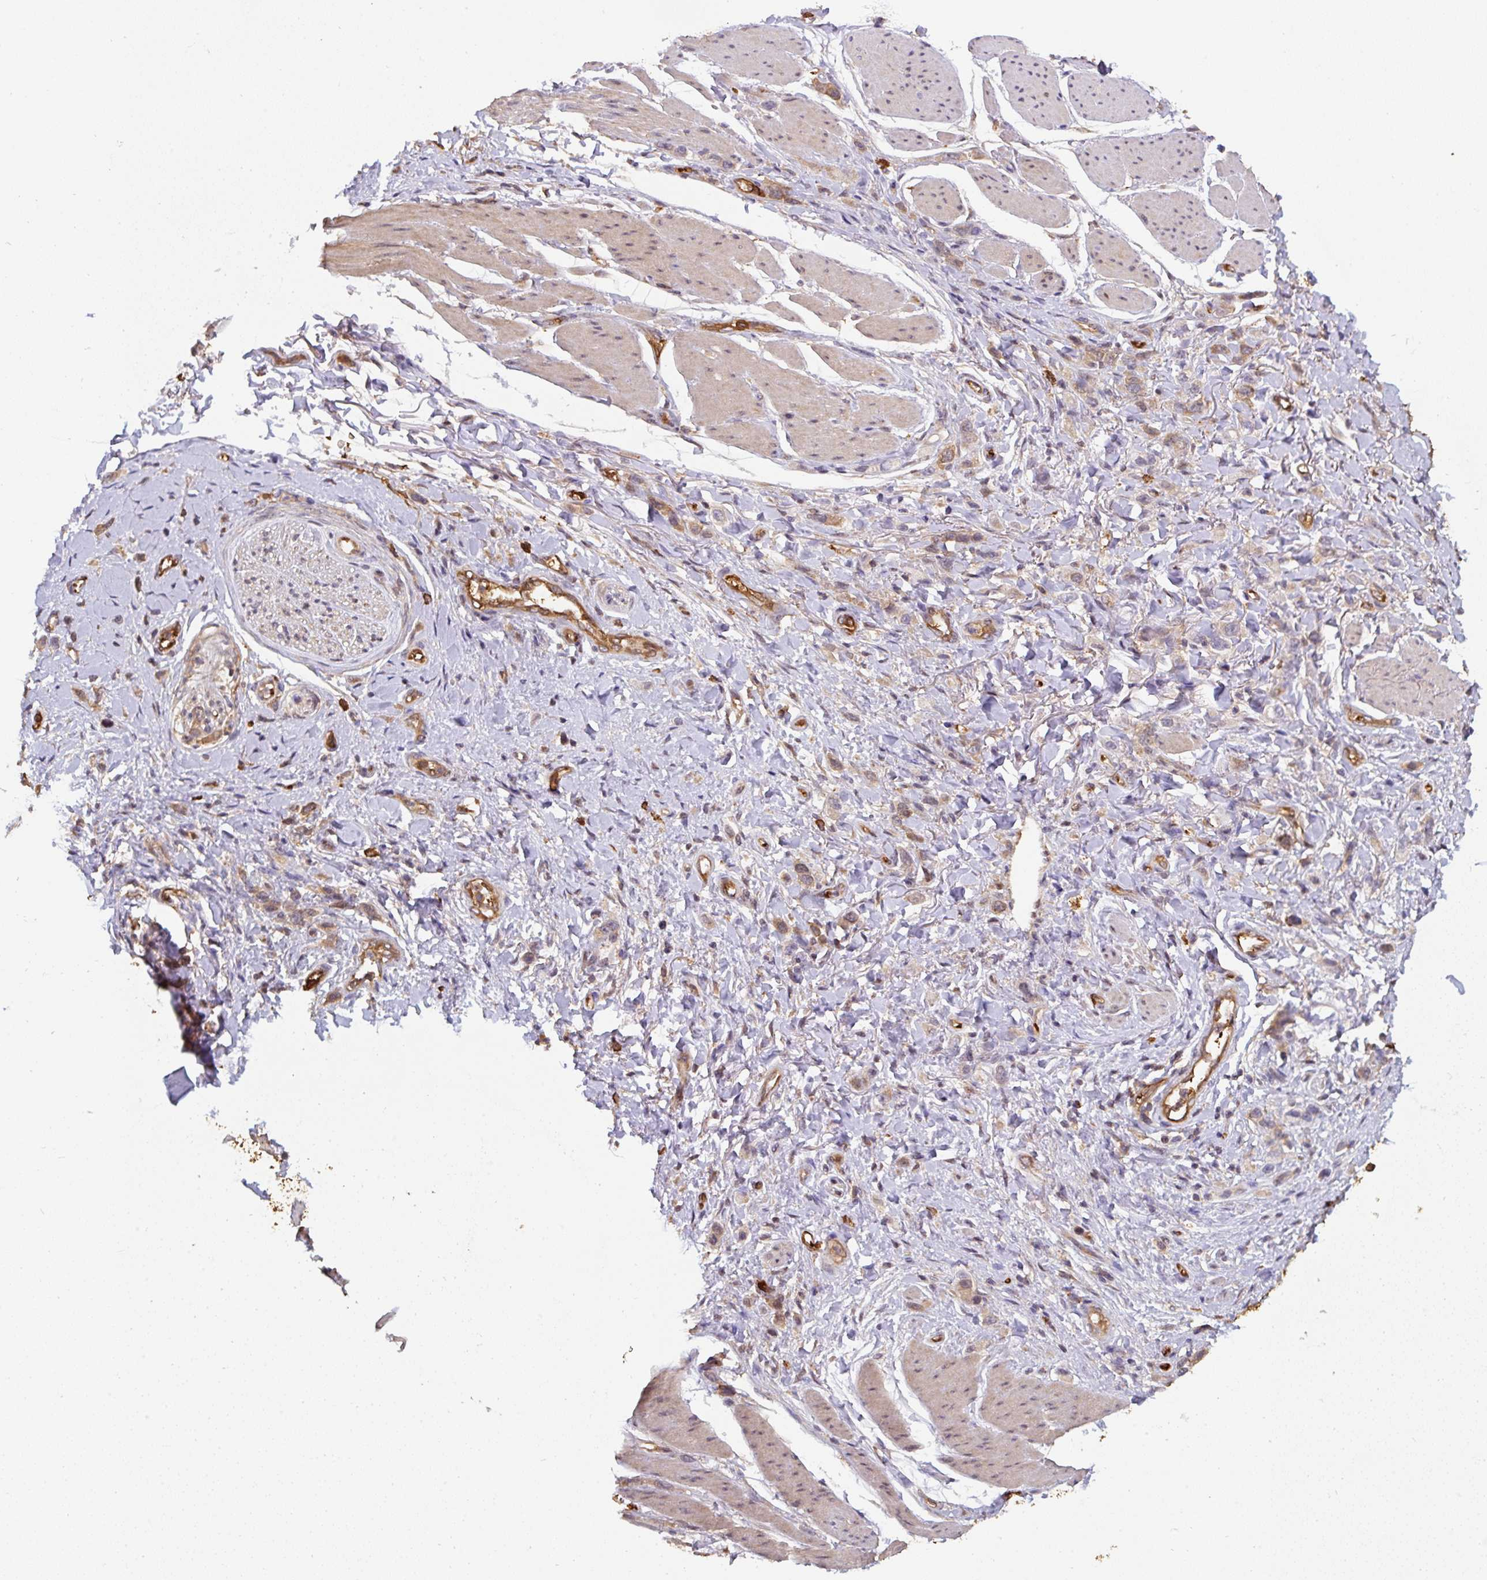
{"staining": {"intensity": "weak", "quantity": ">75%", "location": "cytoplasmic/membranous"}, "tissue": "stomach cancer", "cell_type": "Tumor cells", "image_type": "cancer", "snomed": [{"axis": "morphology", "description": "Adenocarcinoma, NOS"}, {"axis": "topography", "description": "Stomach"}], "caption": "Protein expression analysis of human stomach adenocarcinoma reveals weak cytoplasmic/membranous expression in about >75% of tumor cells.", "gene": "ST13", "patient": {"sex": "female", "age": 65}}